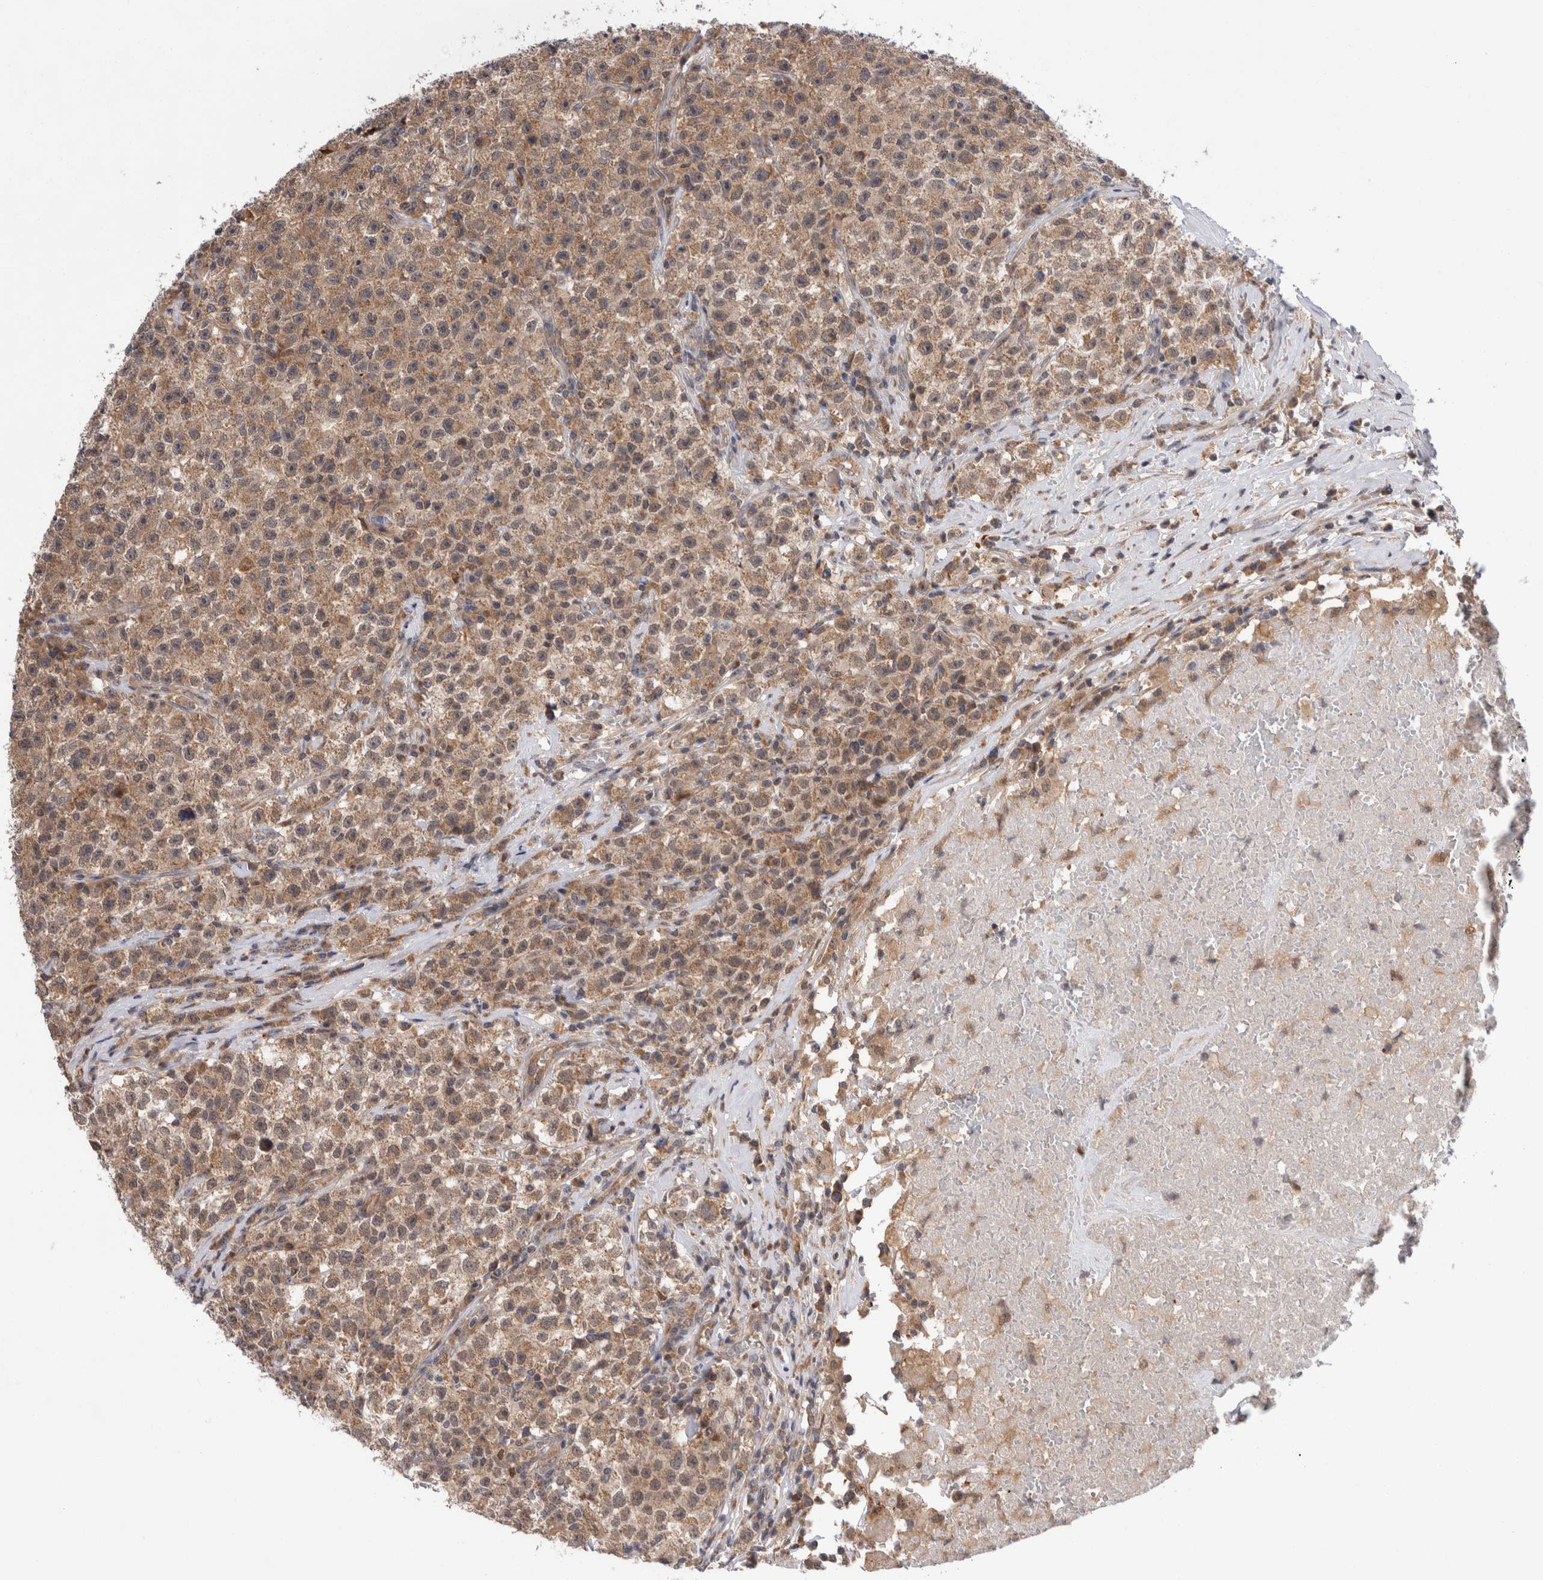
{"staining": {"intensity": "moderate", "quantity": ">75%", "location": "cytoplasmic/membranous"}, "tissue": "testis cancer", "cell_type": "Tumor cells", "image_type": "cancer", "snomed": [{"axis": "morphology", "description": "Seminoma, NOS"}, {"axis": "topography", "description": "Testis"}], "caption": "Immunohistochemical staining of human seminoma (testis) displays medium levels of moderate cytoplasmic/membranous positivity in about >75% of tumor cells. Ihc stains the protein in brown and the nuclei are stained blue.", "gene": "MRPL37", "patient": {"sex": "male", "age": 22}}